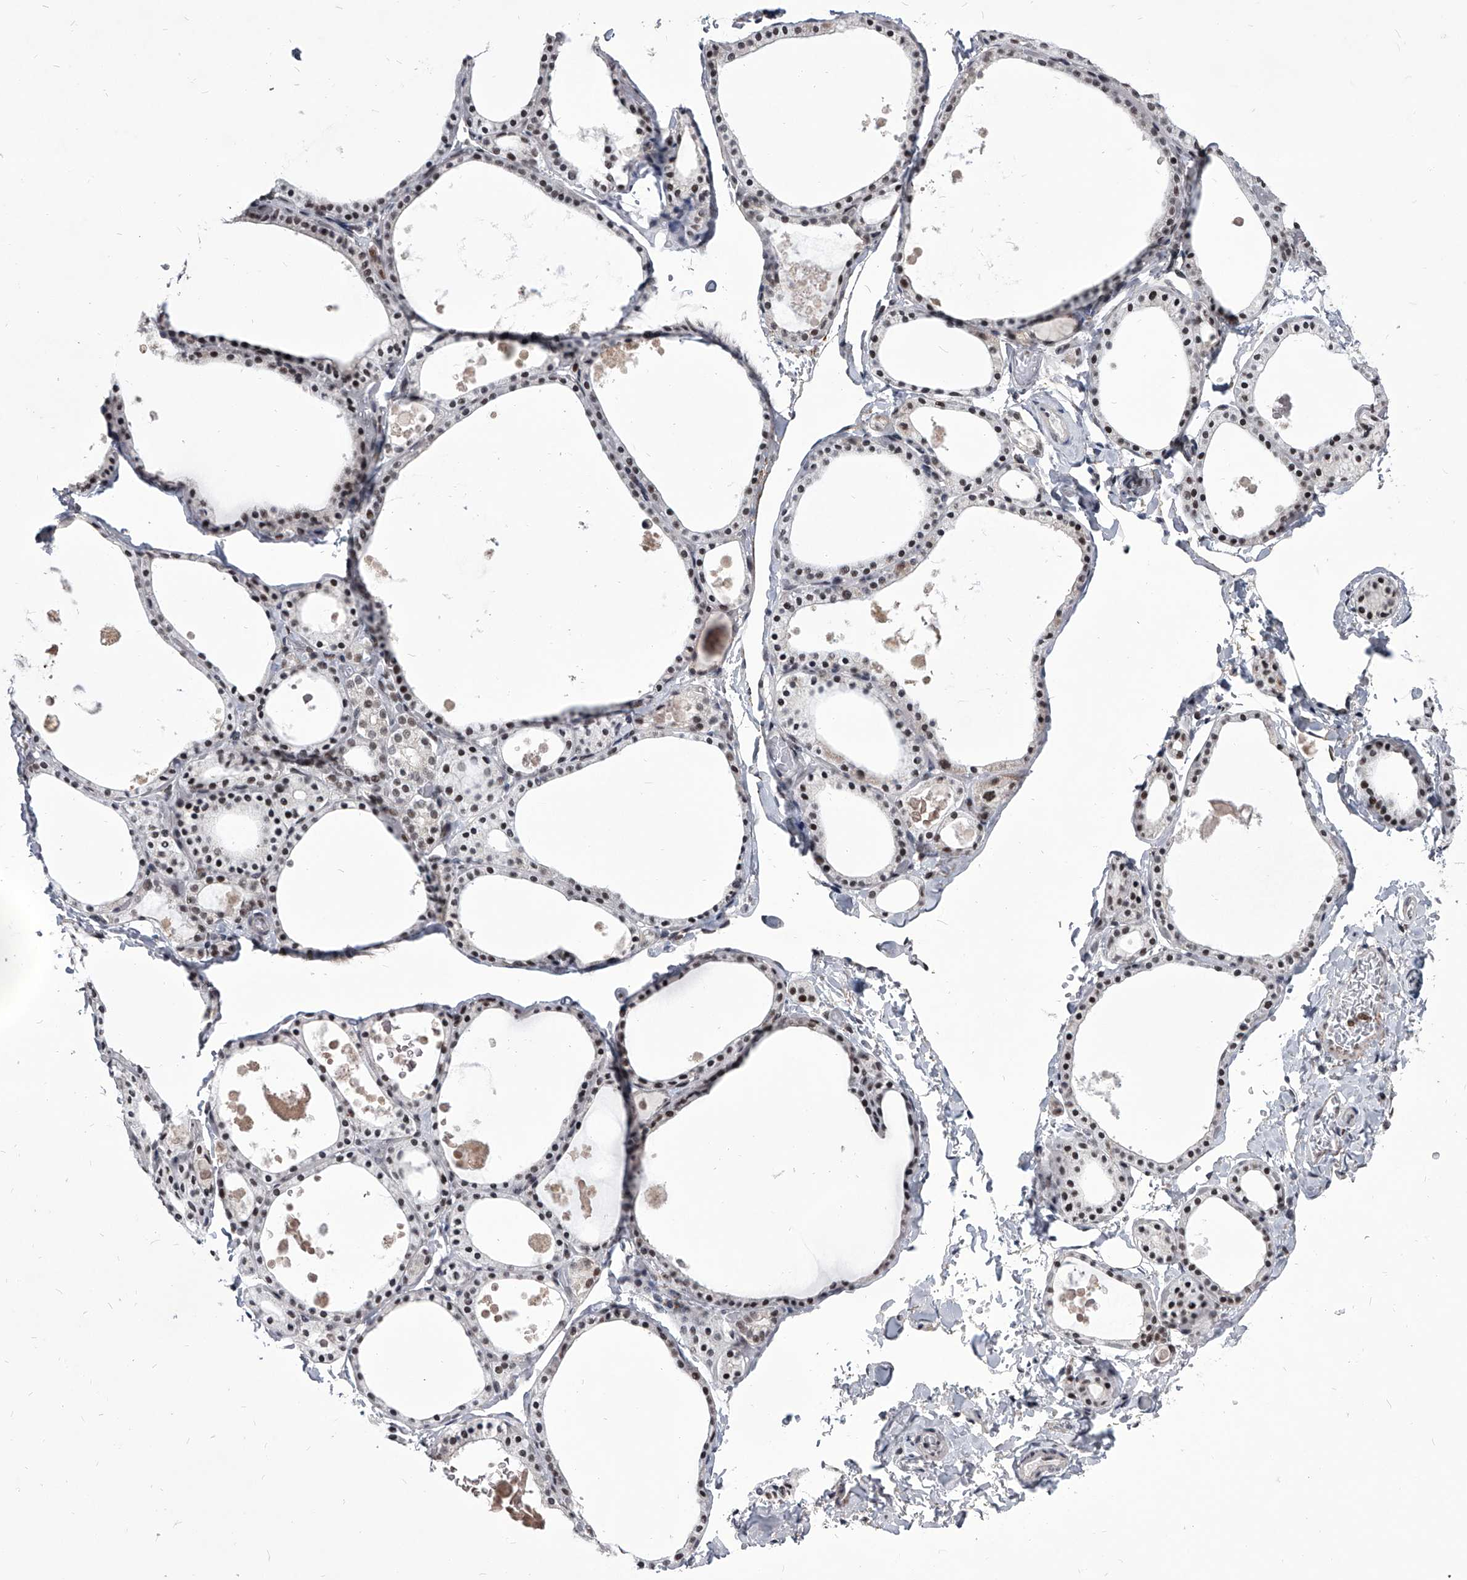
{"staining": {"intensity": "moderate", "quantity": "25%-75%", "location": "nuclear"}, "tissue": "thyroid gland", "cell_type": "Glandular cells", "image_type": "normal", "snomed": [{"axis": "morphology", "description": "Normal tissue, NOS"}, {"axis": "topography", "description": "Thyroid gland"}], "caption": "An immunohistochemistry (IHC) photomicrograph of benign tissue is shown. Protein staining in brown shows moderate nuclear positivity in thyroid gland within glandular cells.", "gene": "PPIL4", "patient": {"sex": "male", "age": 56}}